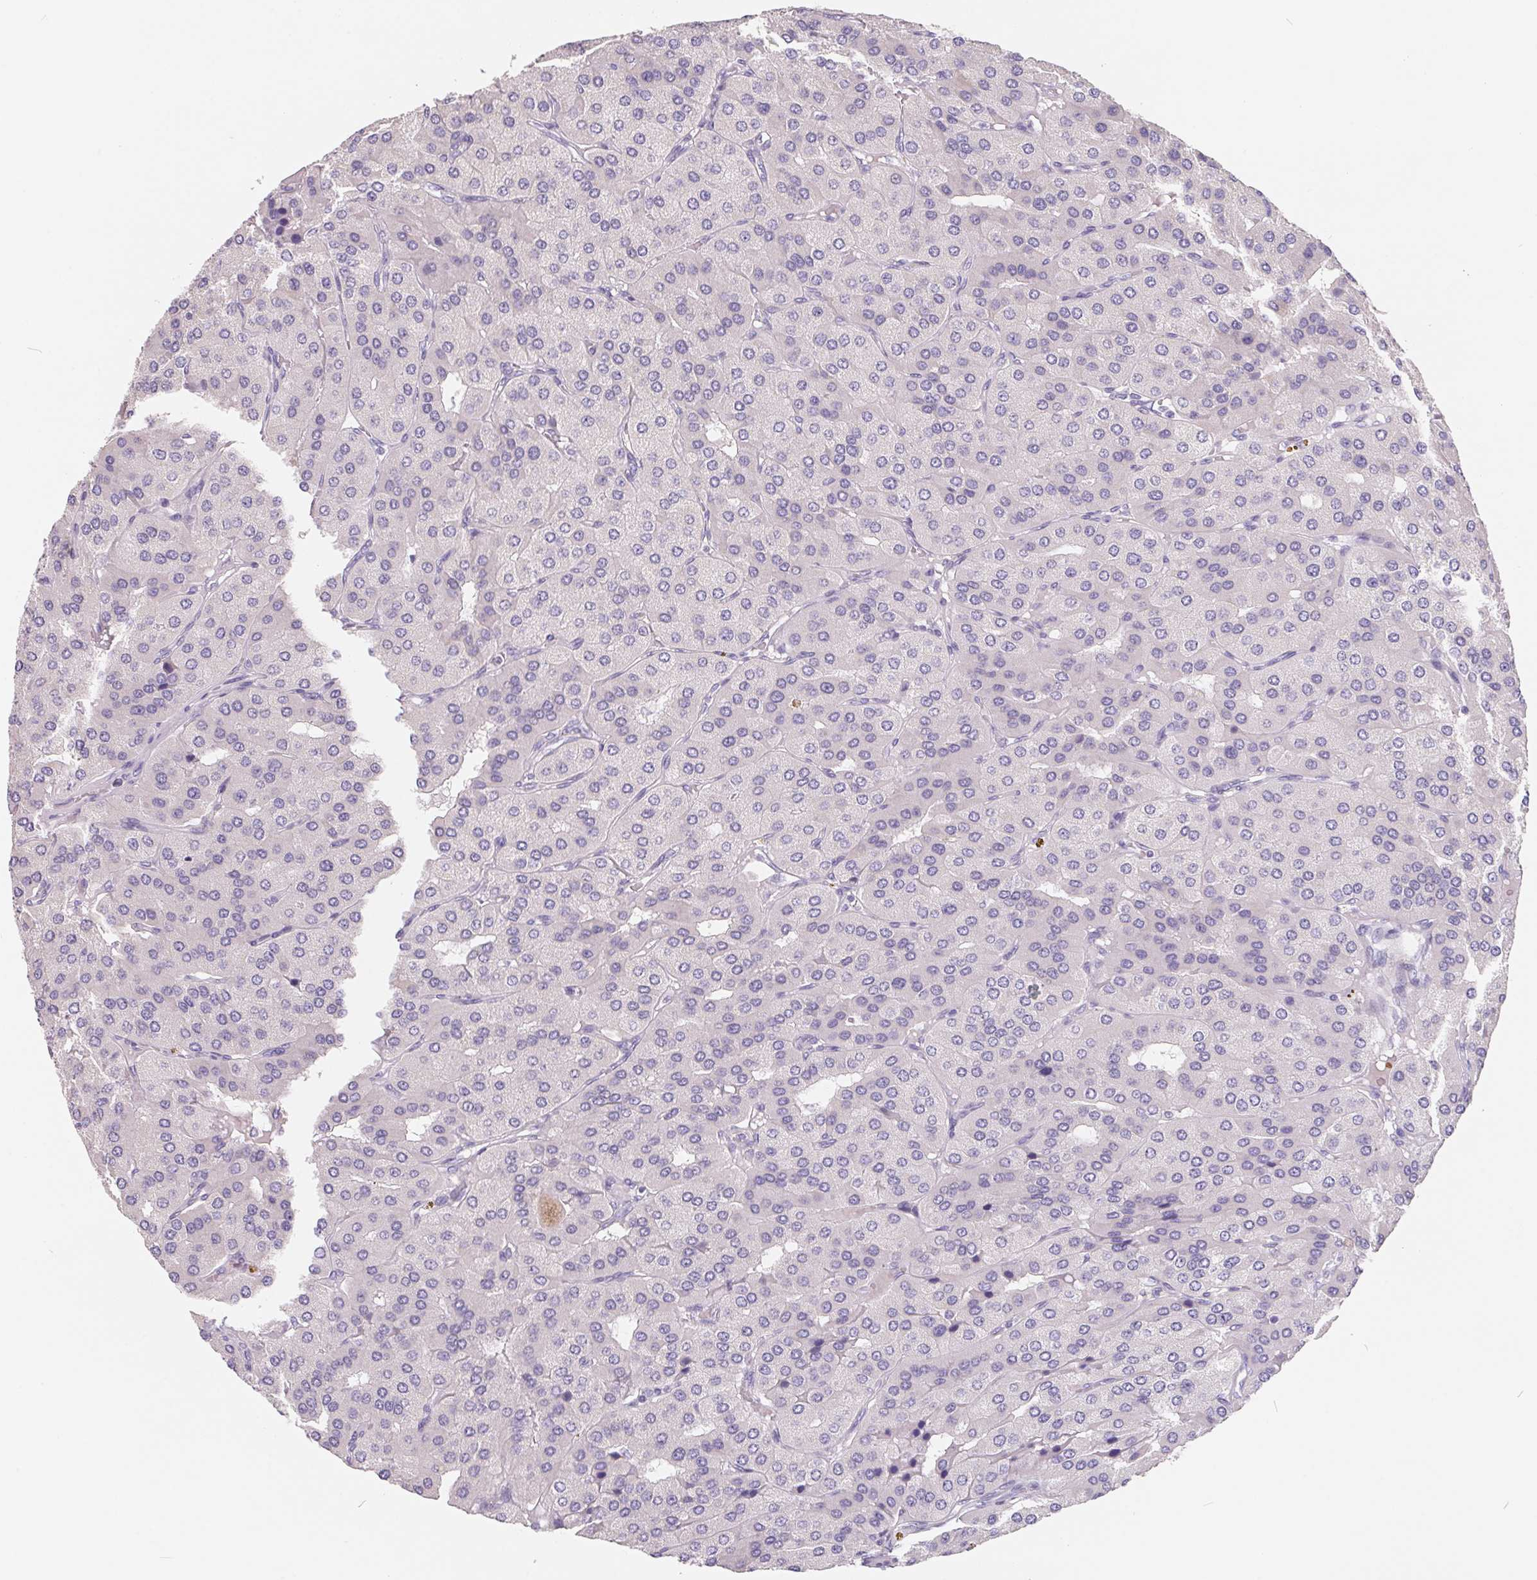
{"staining": {"intensity": "negative", "quantity": "none", "location": "none"}, "tissue": "parathyroid gland", "cell_type": "Glandular cells", "image_type": "normal", "snomed": [{"axis": "morphology", "description": "Normal tissue, NOS"}, {"axis": "morphology", "description": "Adenoma, NOS"}, {"axis": "topography", "description": "Parathyroid gland"}], "caption": "Immunohistochemical staining of normal human parathyroid gland displays no significant positivity in glandular cells.", "gene": "FDX1", "patient": {"sex": "female", "age": 86}}